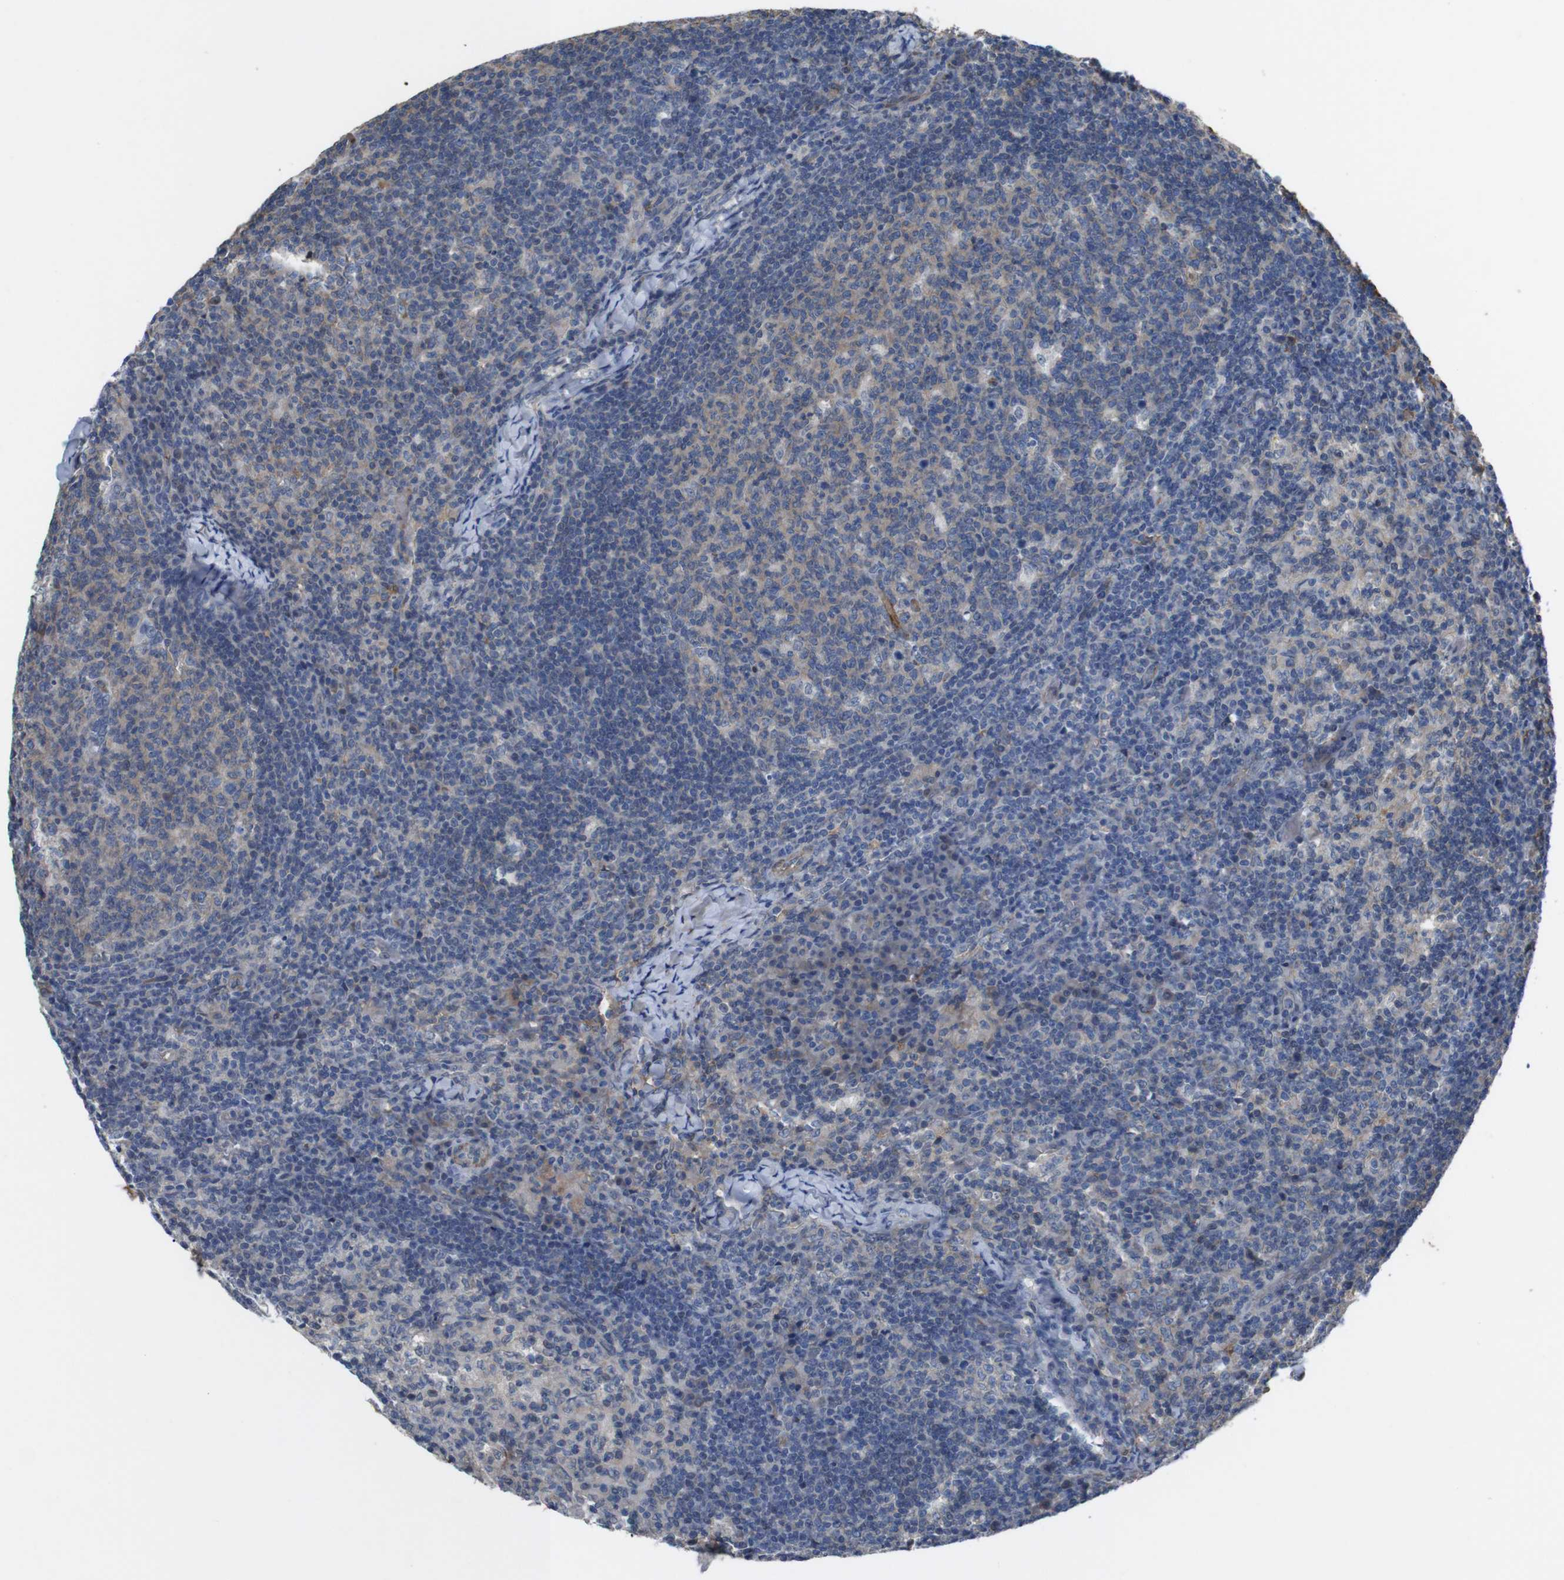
{"staining": {"intensity": "weak", "quantity": "25%-75%", "location": "cytoplasmic/membranous"}, "tissue": "lymph node", "cell_type": "Germinal center cells", "image_type": "normal", "snomed": [{"axis": "morphology", "description": "Normal tissue, NOS"}, {"axis": "morphology", "description": "Inflammation, NOS"}, {"axis": "topography", "description": "Lymph node"}], "caption": "Protein staining of unremarkable lymph node exhibits weak cytoplasmic/membranous staining in approximately 25%-75% of germinal center cells.", "gene": "SPTB", "patient": {"sex": "male", "age": 55}}